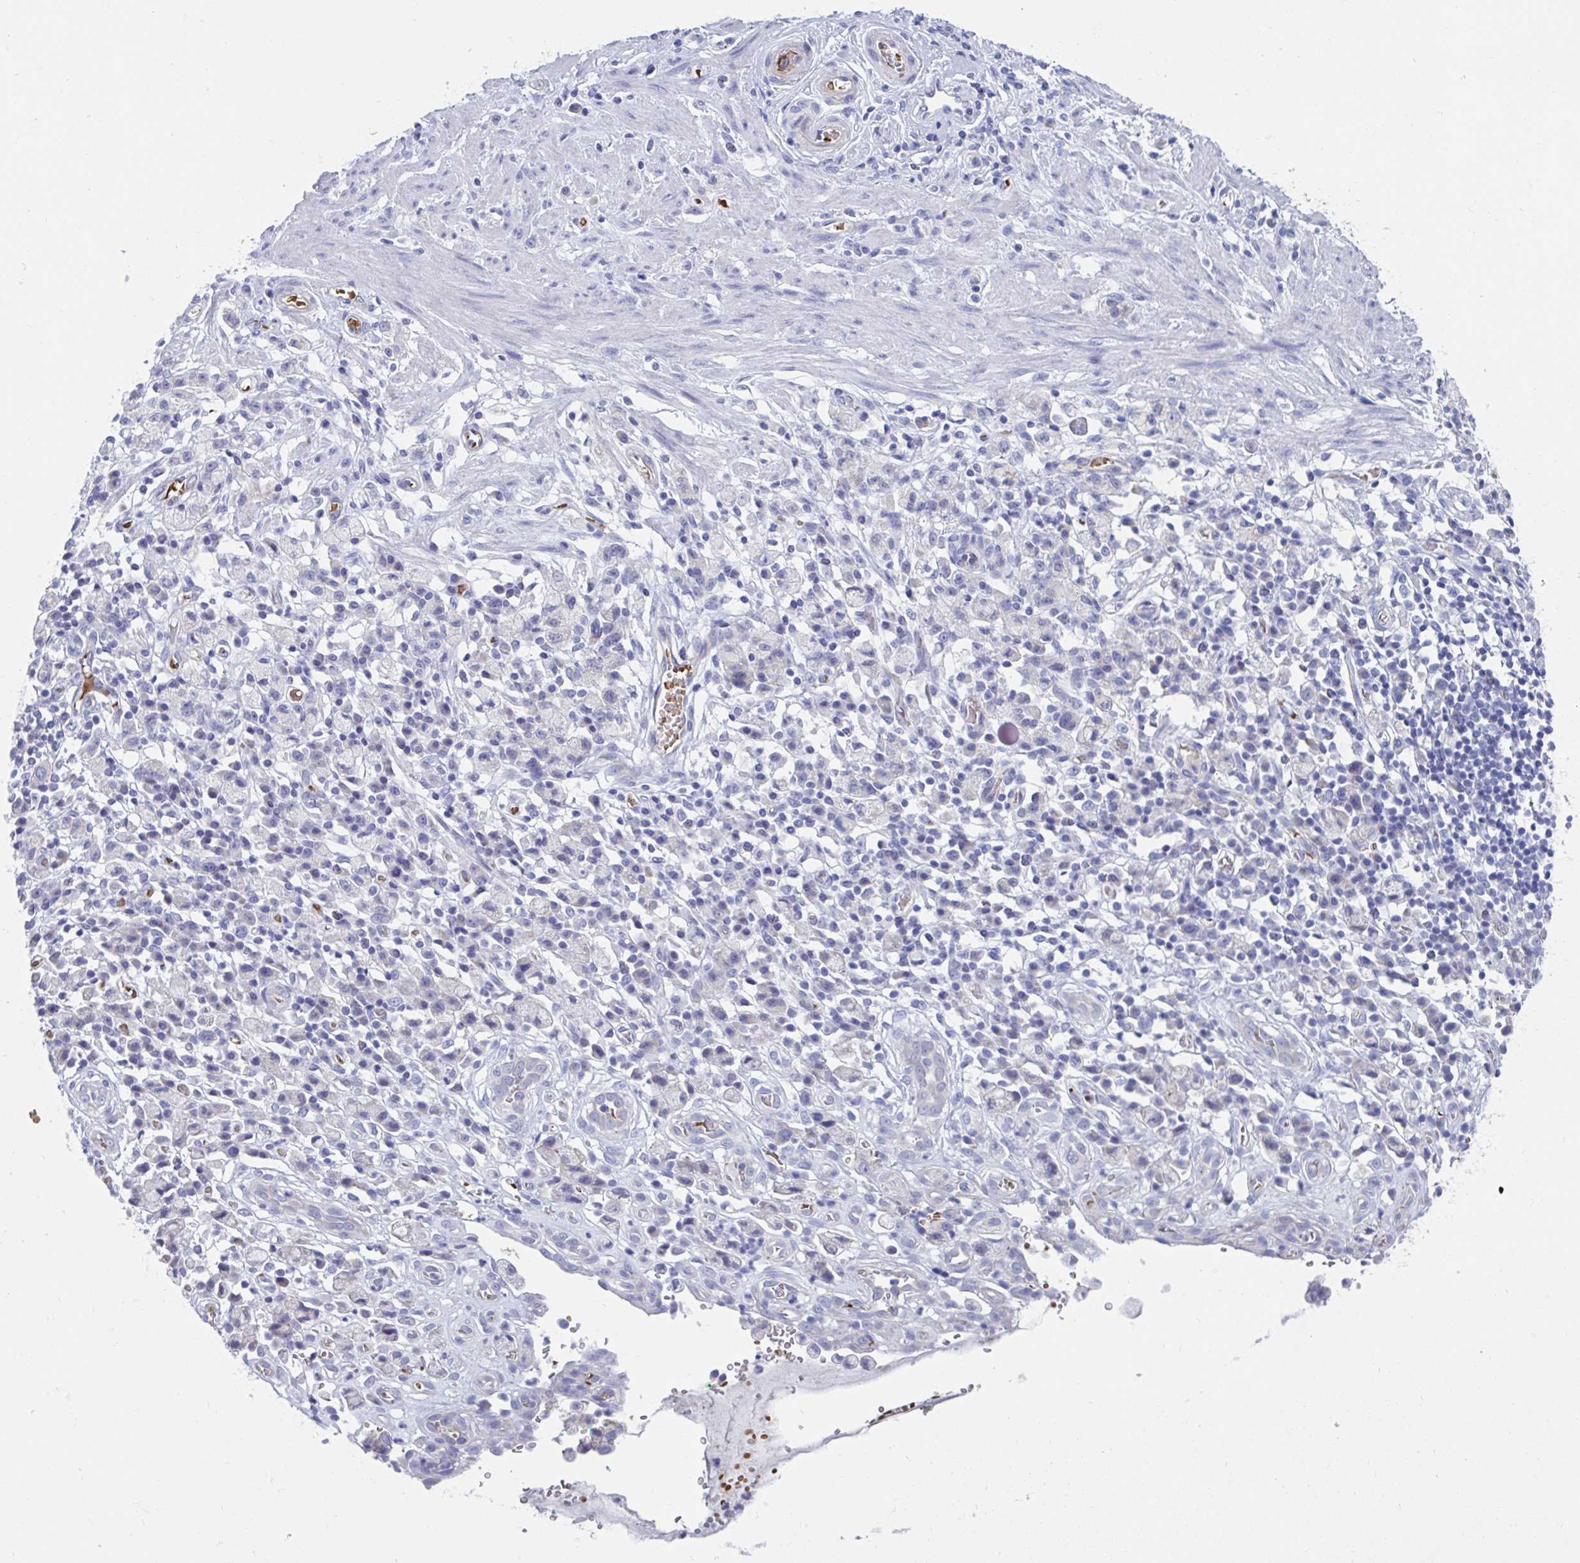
{"staining": {"intensity": "negative", "quantity": "none", "location": "none"}, "tissue": "stomach cancer", "cell_type": "Tumor cells", "image_type": "cancer", "snomed": [{"axis": "morphology", "description": "Adenocarcinoma, NOS"}, {"axis": "topography", "description": "Stomach"}], "caption": "Human stomach cancer (adenocarcinoma) stained for a protein using immunohistochemistry exhibits no expression in tumor cells.", "gene": "TTC30B", "patient": {"sex": "male", "age": 77}}